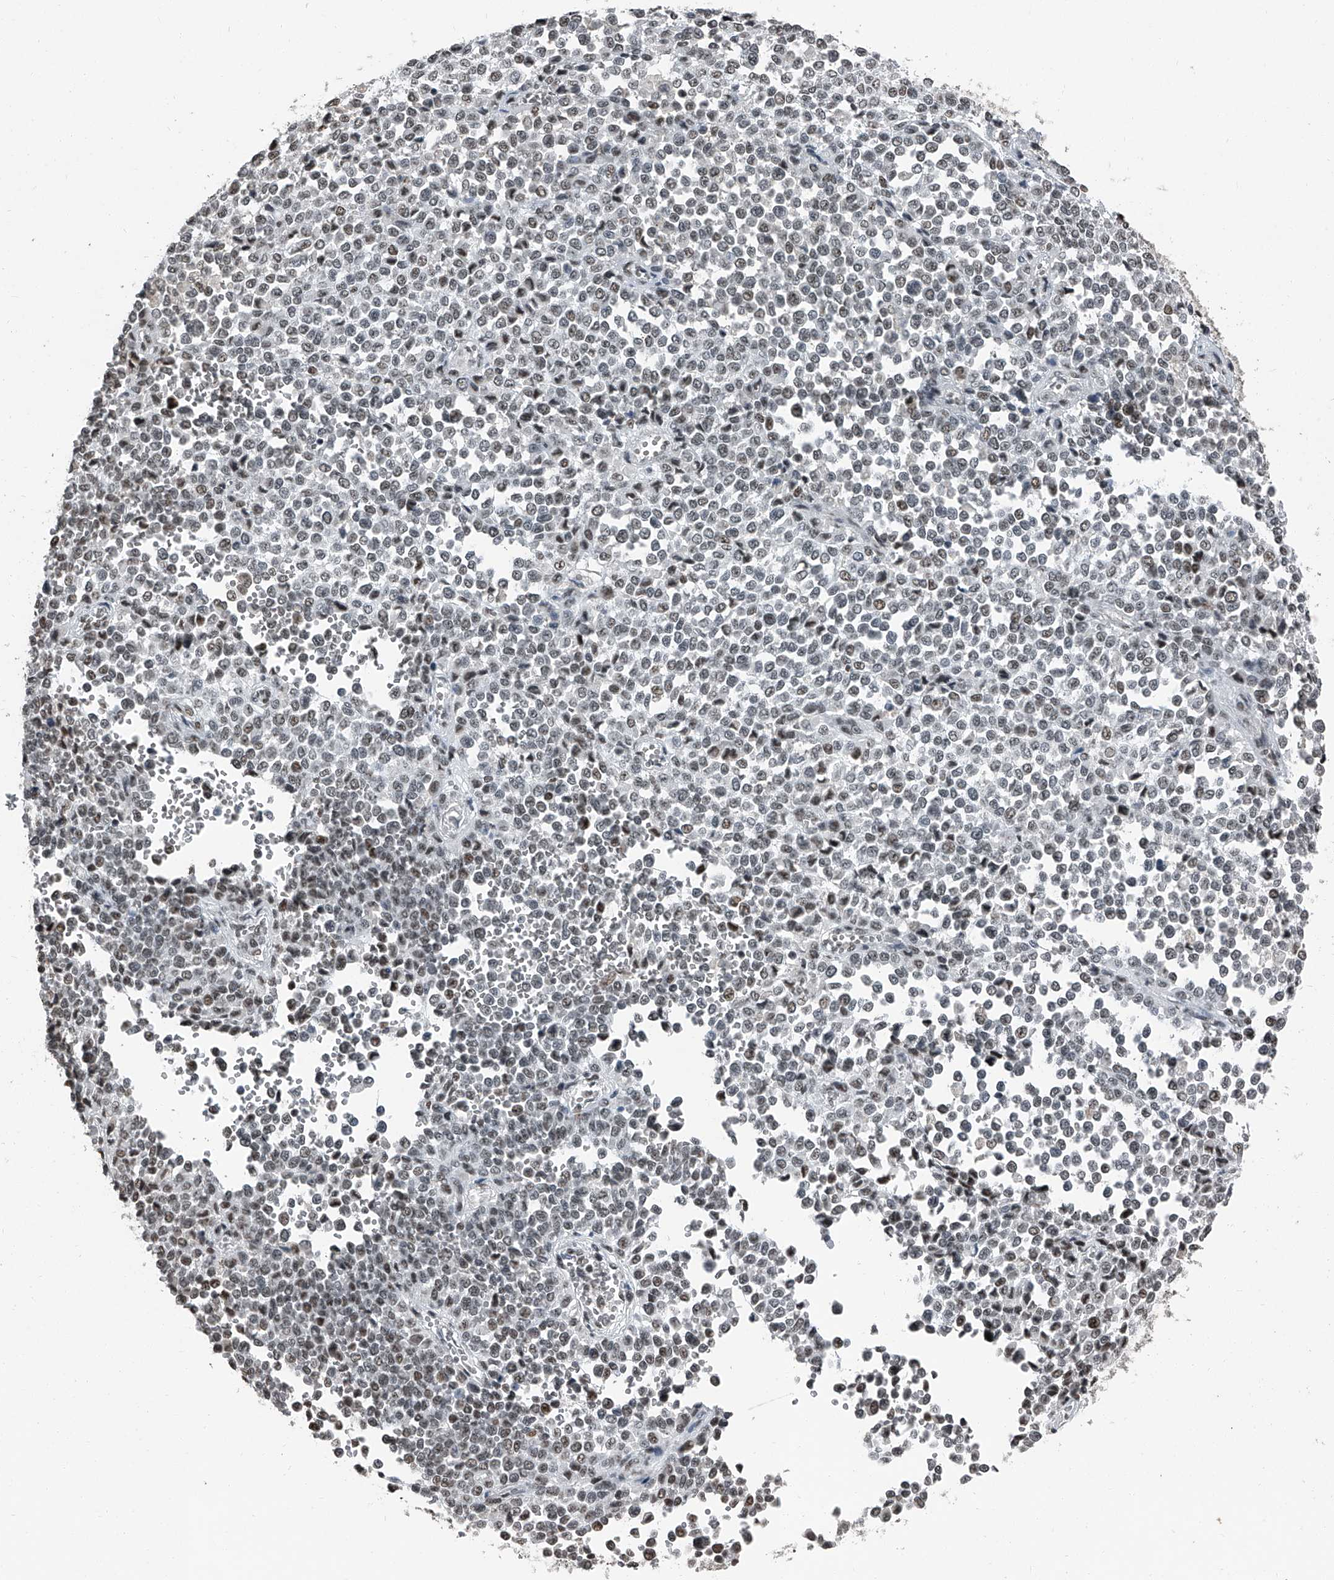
{"staining": {"intensity": "weak", "quantity": ">75%", "location": "nuclear"}, "tissue": "melanoma", "cell_type": "Tumor cells", "image_type": "cancer", "snomed": [{"axis": "morphology", "description": "Malignant melanoma, Metastatic site"}, {"axis": "topography", "description": "Pancreas"}], "caption": "Human melanoma stained with a brown dye demonstrates weak nuclear positive positivity in approximately >75% of tumor cells.", "gene": "TCOF1", "patient": {"sex": "female", "age": 30}}